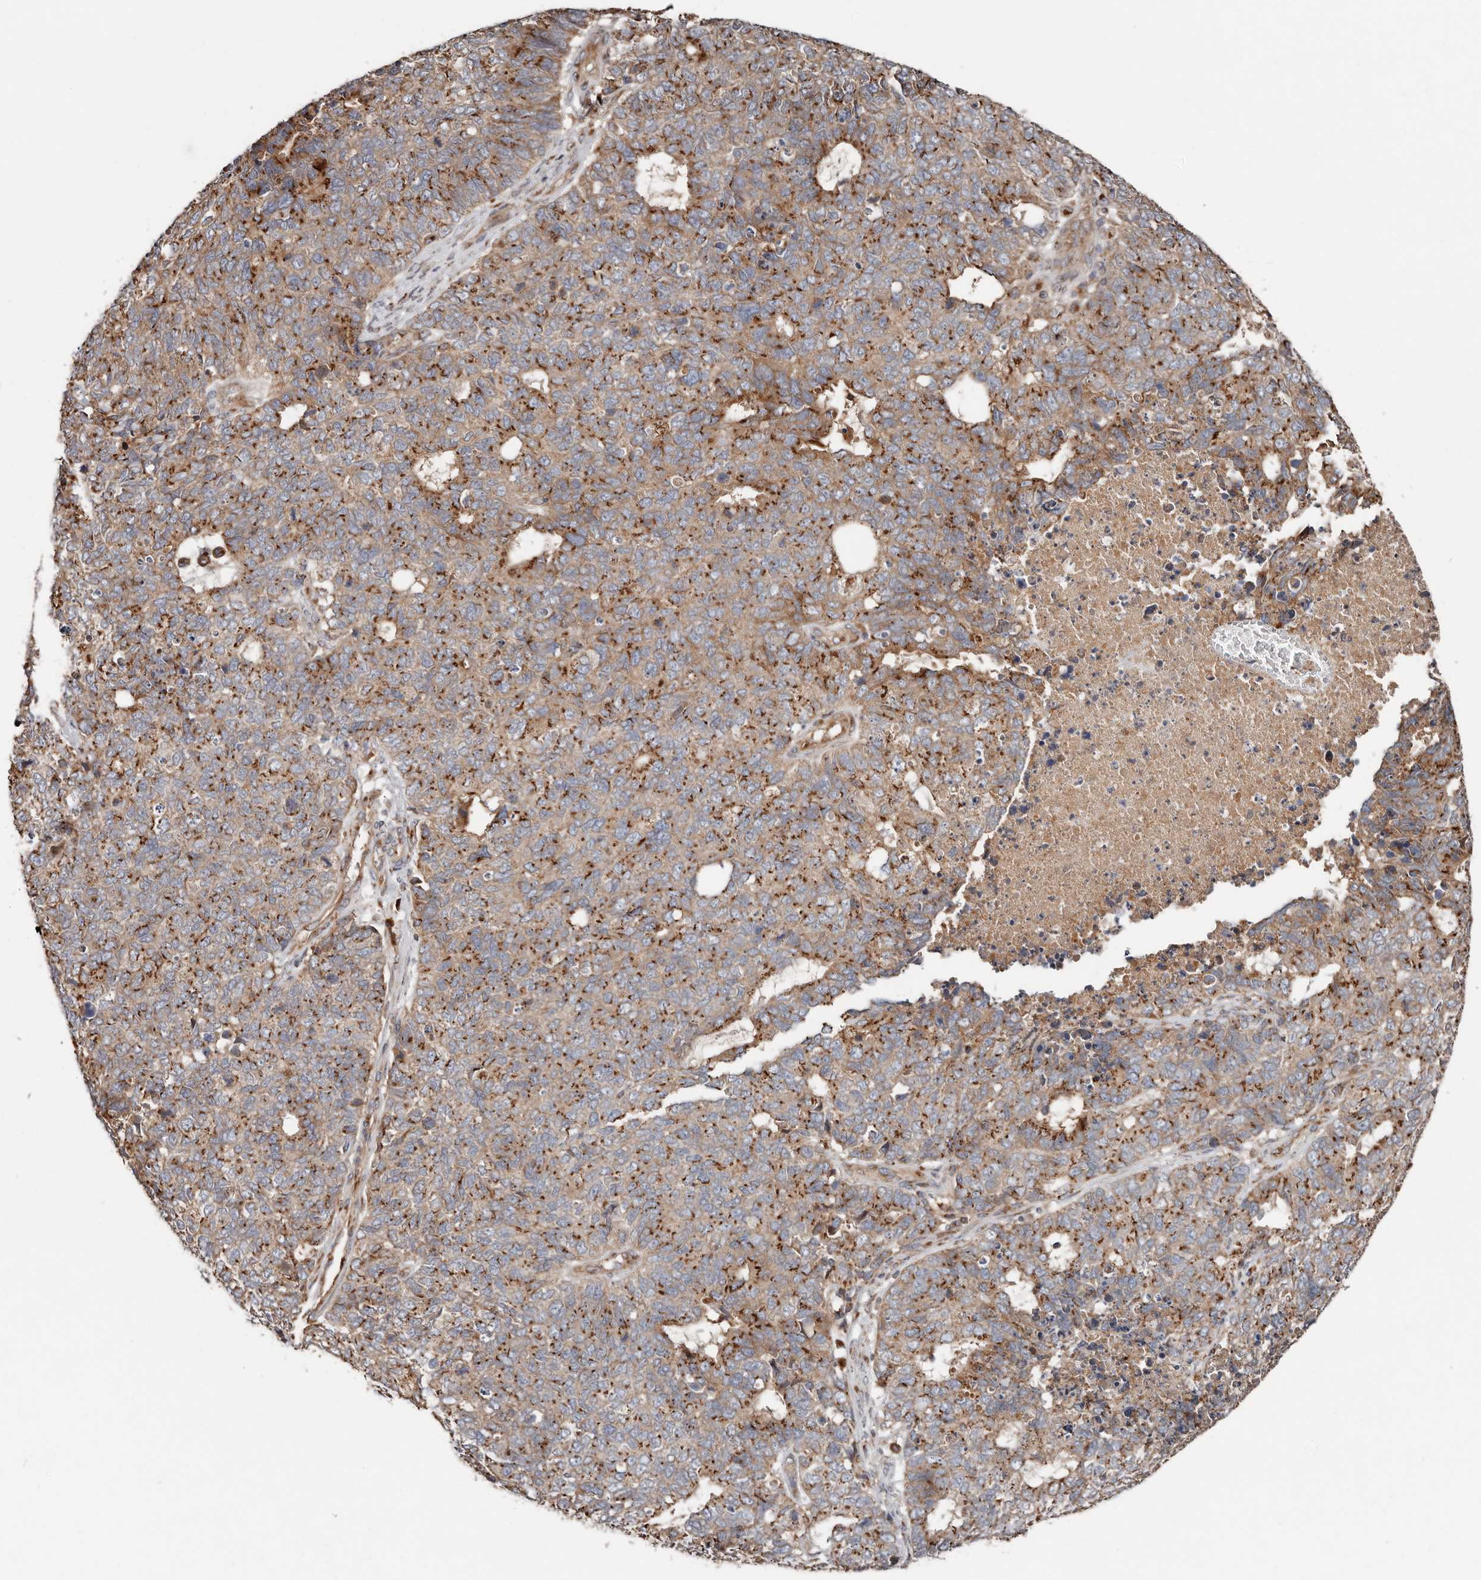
{"staining": {"intensity": "moderate", "quantity": ">75%", "location": "cytoplasmic/membranous"}, "tissue": "cervical cancer", "cell_type": "Tumor cells", "image_type": "cancer", "snomed": [{"axis": "morphology", "description": "Squamous cell carcinoma, NOS"}, {"axis": "topography", "description": "Cervix"}], "caption": "Immunohistochemistry image of neoplastic tissue: cervical cancer stained using immunohistochemistry (IHC) reveals medium levels of moderate protein expression localized specifically in the cytoplasmic/membranous of tumor cells, appearing as a cytoplasmic/membranous brown color.", "gene": "COG1", "patient": {"sex": "female", "age": 63}}